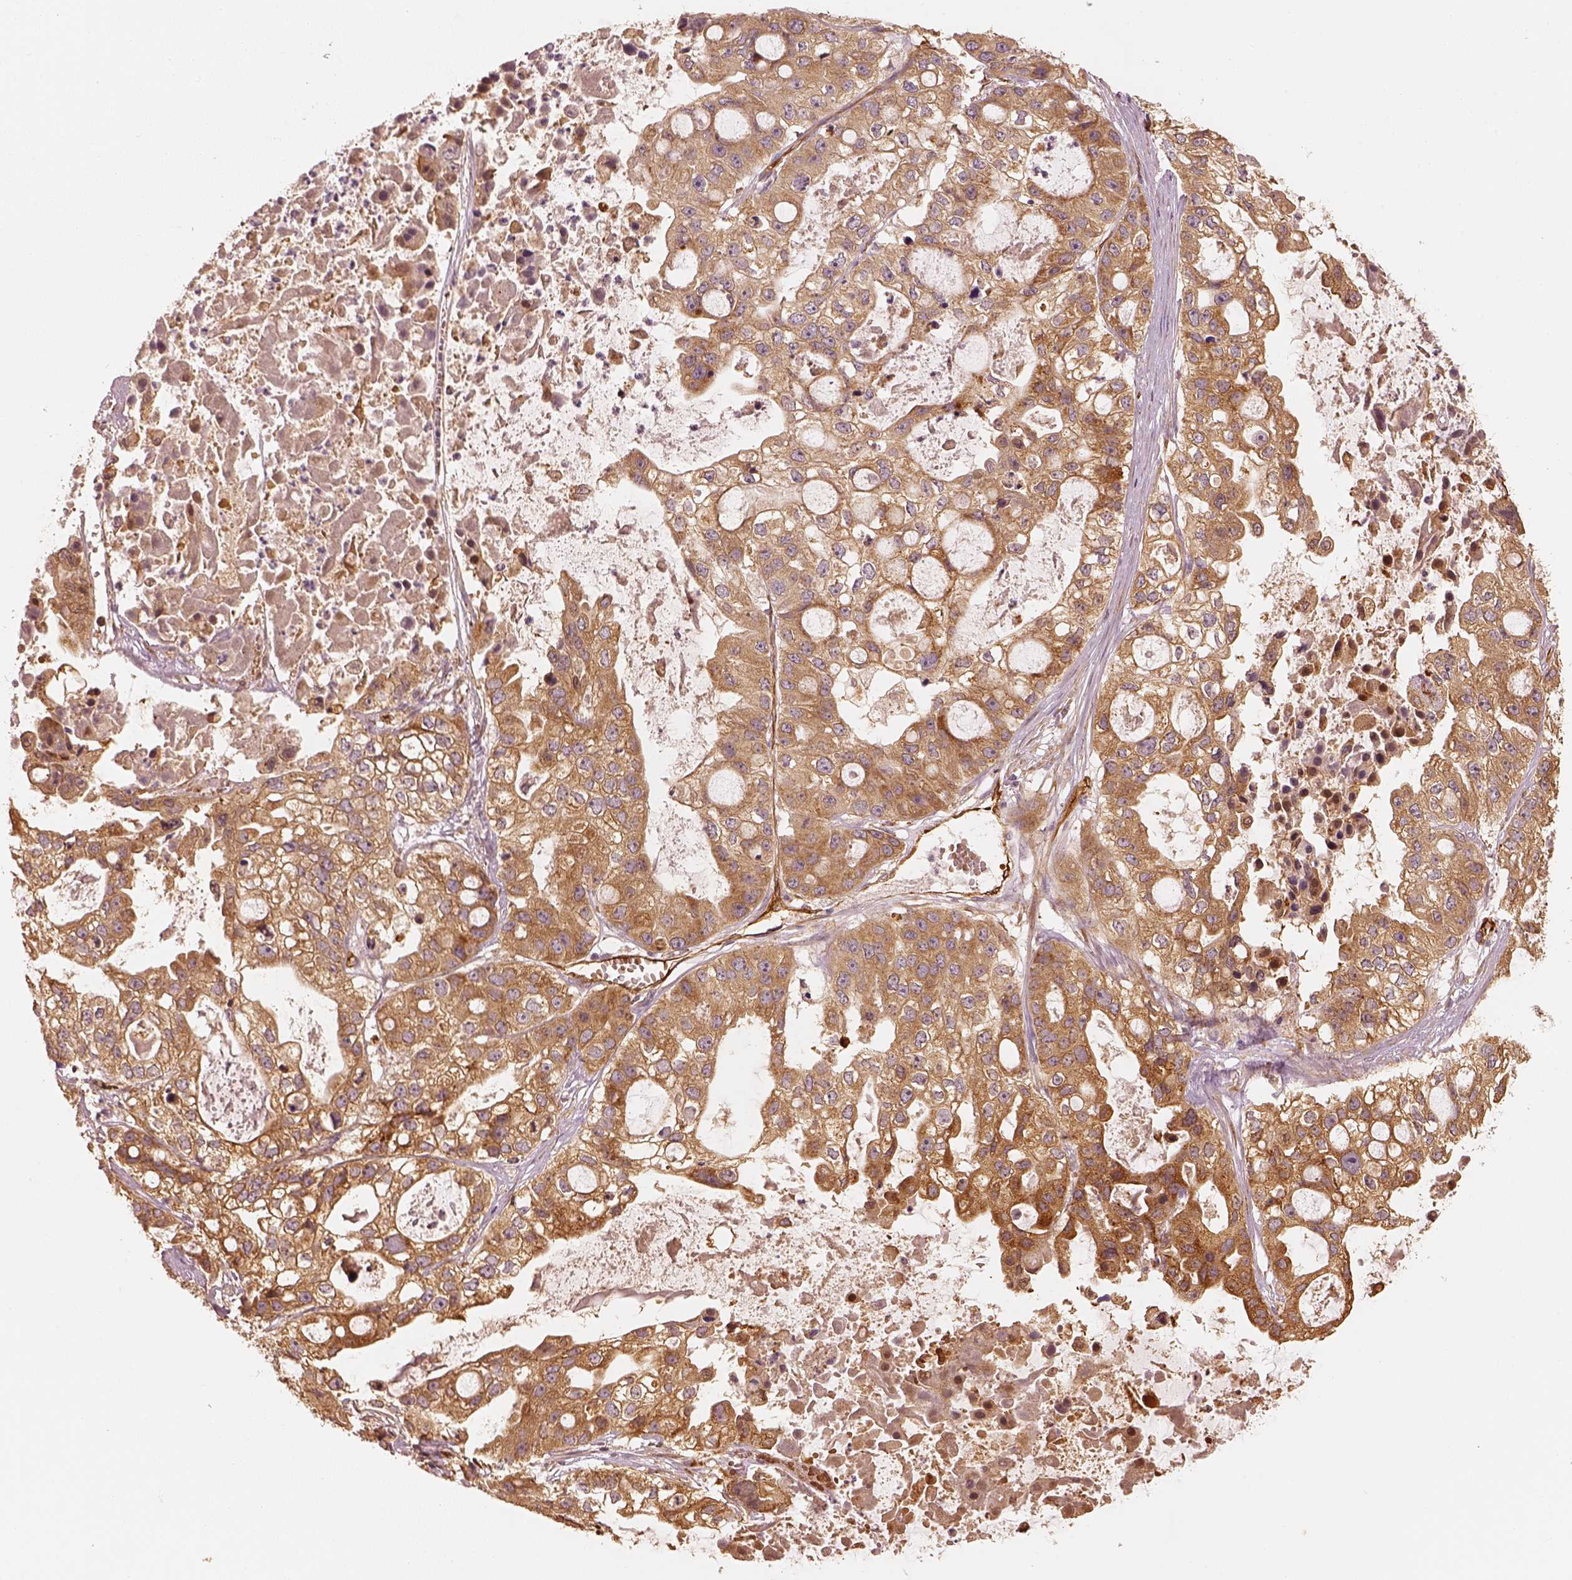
{"staining": {"intensity": "moderate", "quantity": ">75%", "location": "cytoplasmic/membranous"}, "tissue": "ovarian cancer", "cell_type": "Tumor cells", "image_type": "cancer", "snomed": [{"axis": "morphology", "description": "Cystadenocarcinoma, serous, NOS"}, {"axis": "topography", "description": "Ovary"}], "caption": "Human serous cystadenocarcinoma (ovarian) stained with a brown dye reveals moderate cytoplasmic/membranous positive expression in approximately >75% of tumor cells.", "gene": "FSCN1", "patient": {"sex": "female", "age": 56}}